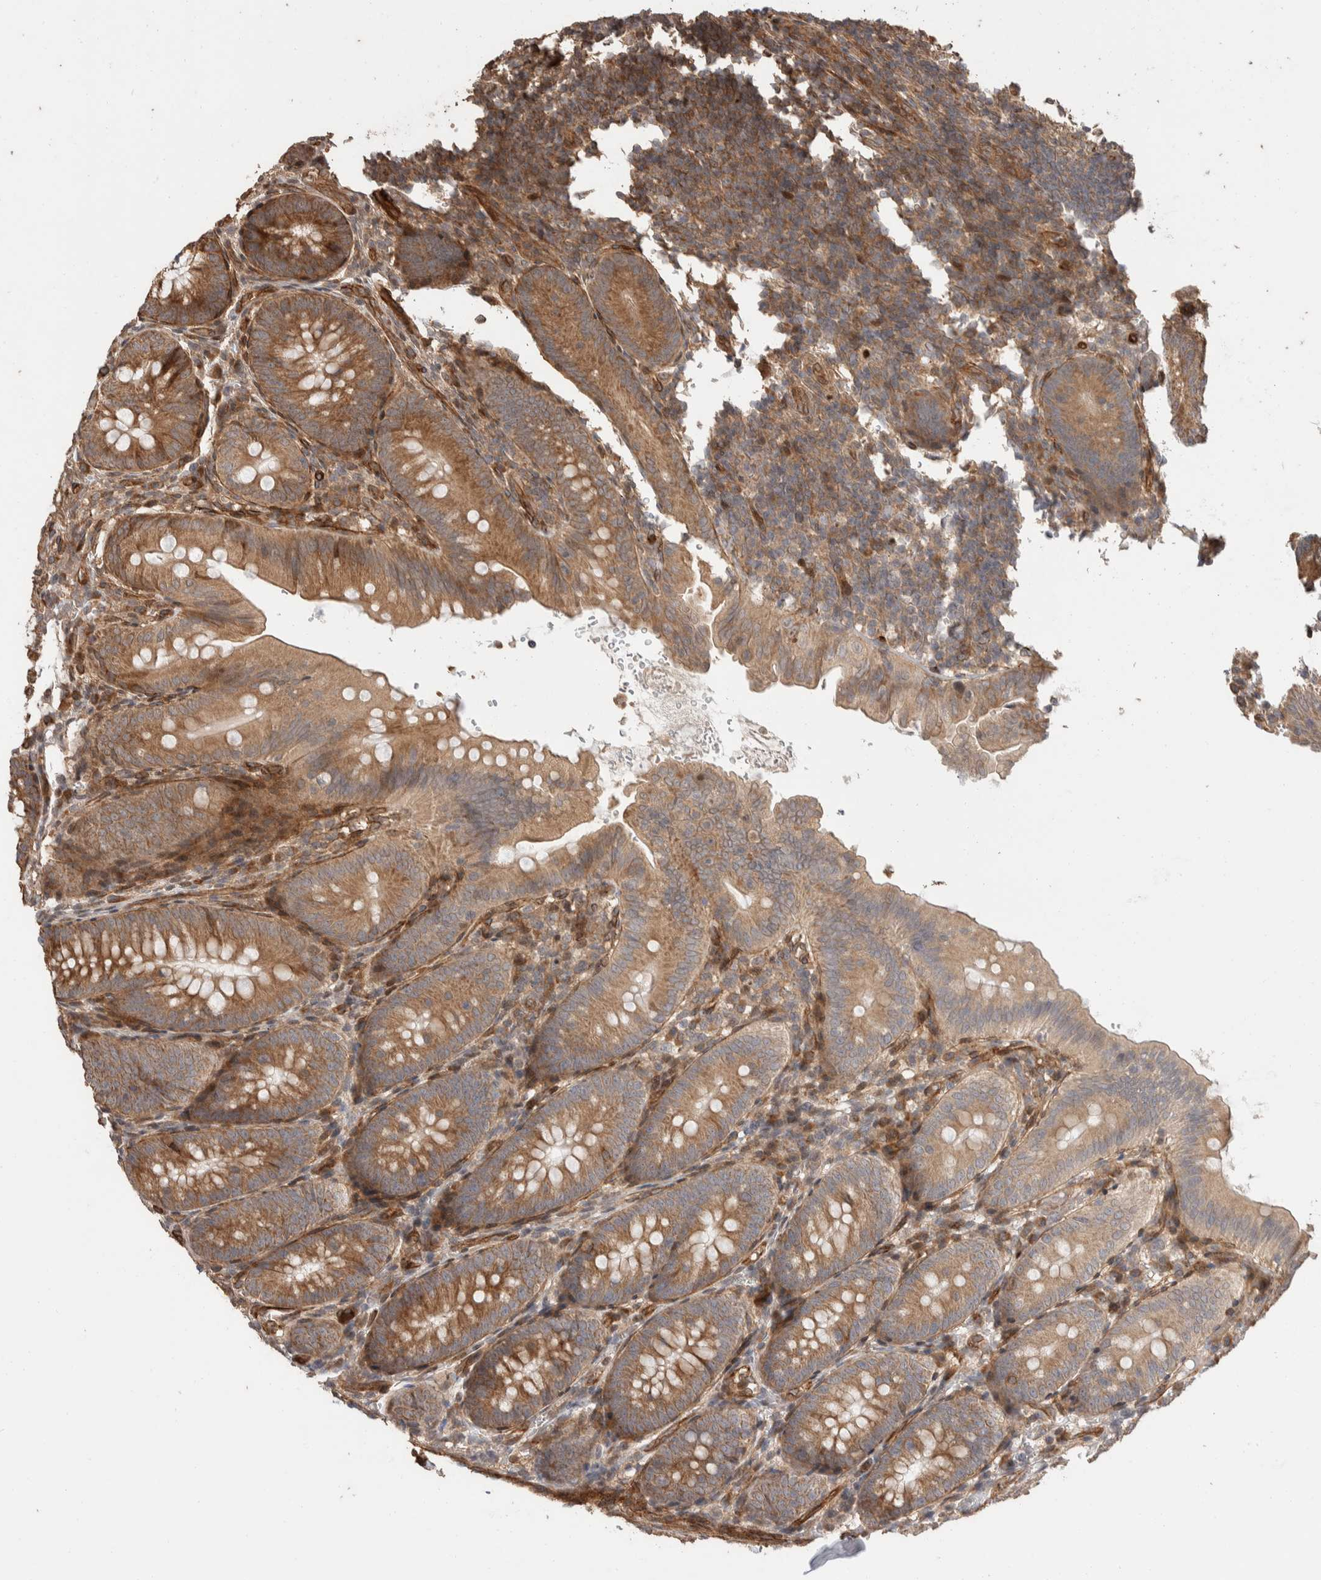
{"staining": {"intensity": "moderate", "quantity": ">75%", "location": "cytoplasmic/membranous"}, "tissue": "appendix", "cell_type": "Glandular cells", "image_type": "normal", "snomed": [{"axis": "morphology", "description": "Normal tissue, NOS"}, {"axis": "topography", "description": "Appendix"}], "caption": "Moderate cytoplasmic/membranous expression is appreciated in approximately >75% of glandular cells in normal appendix. The staining is performed using DAB (3,3'-diaminobenzidine) brown chromogen to label protein expression. The nuclei are counter-stained blue using hematoxylin.", "gene": "ERC1", "patient": {"sex": "male", "age": 1}}